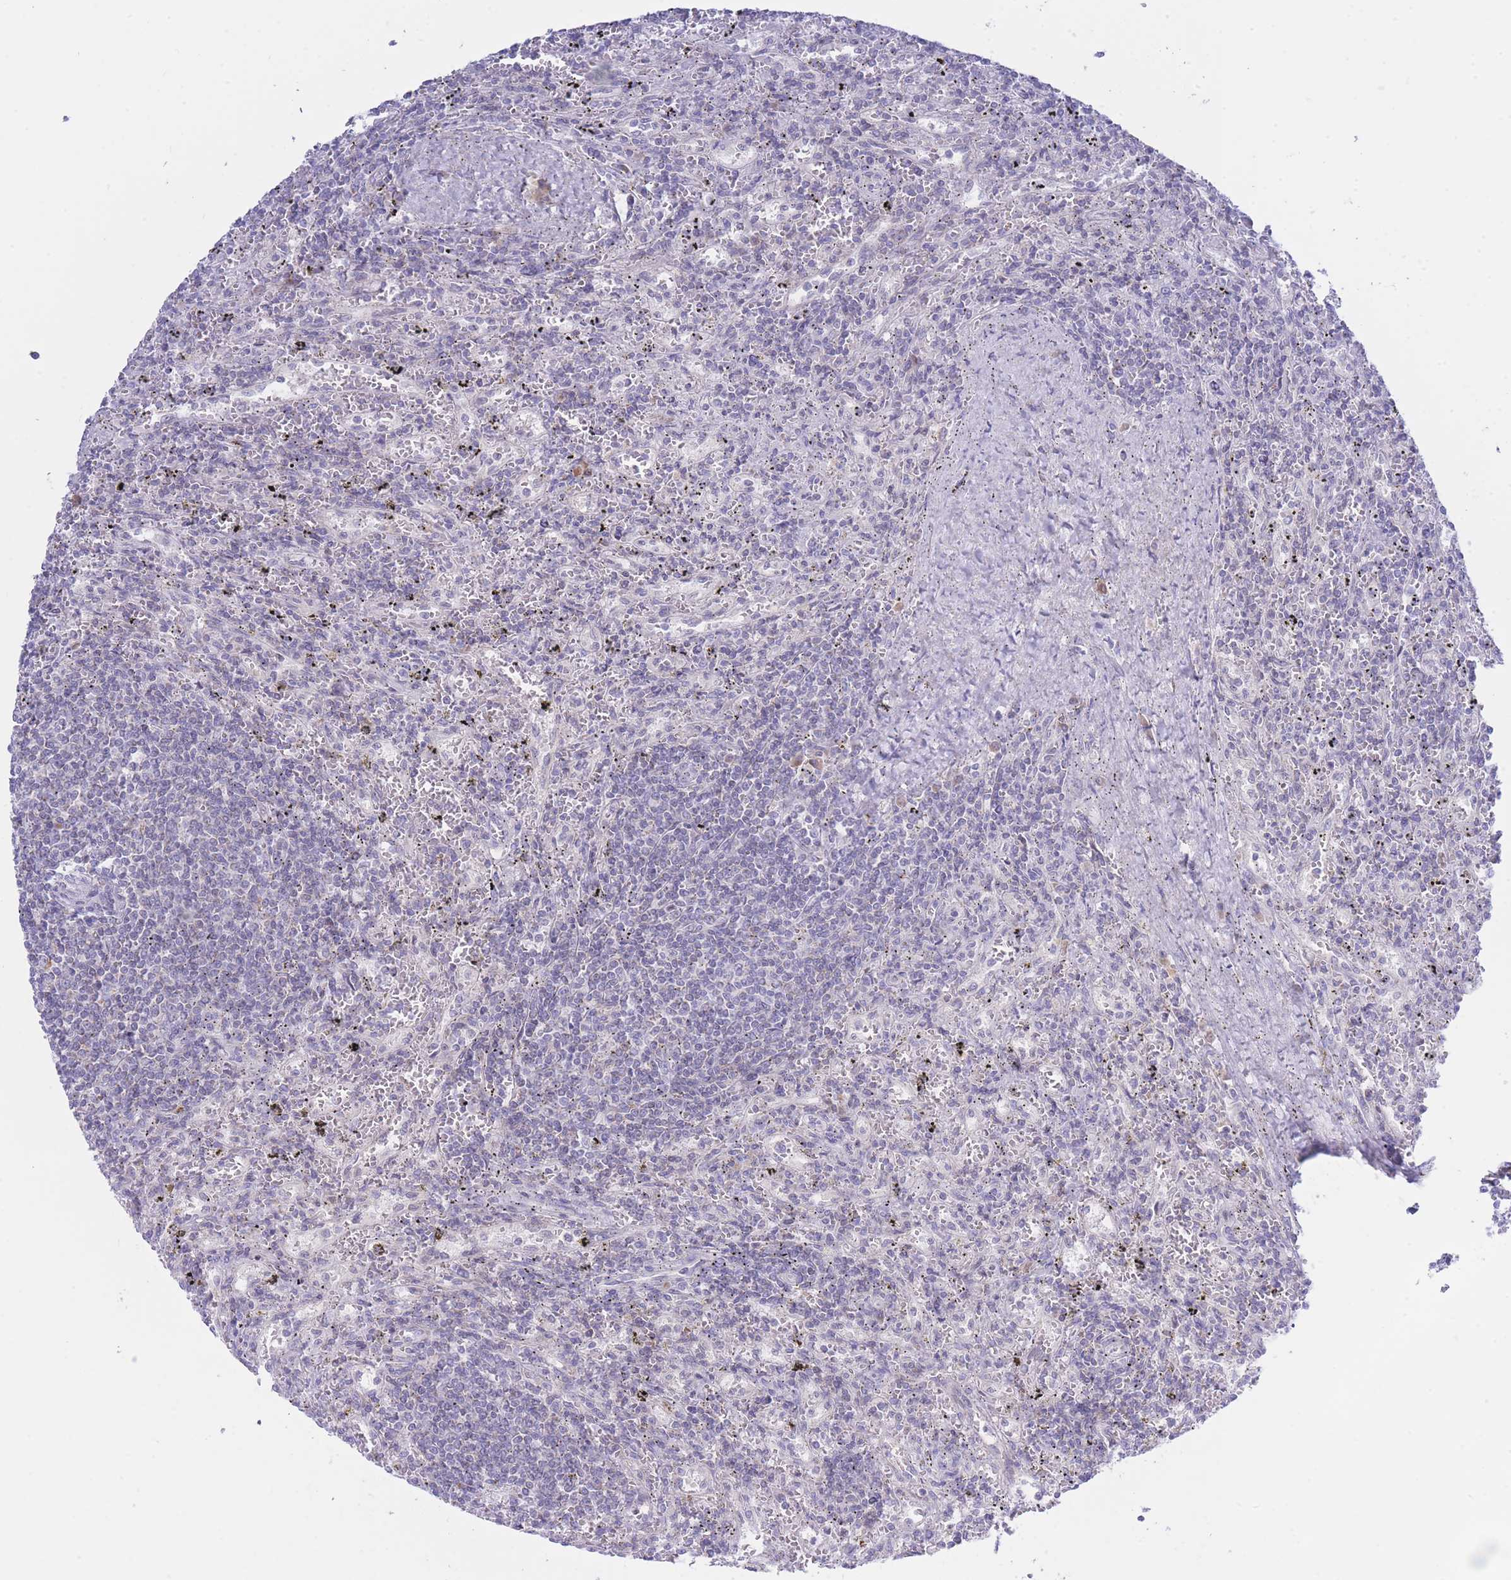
{"staining": {"intensity": "negative", "quantity": "none", "location": "none"}, "tissue": "lymphoma", "cell_type": "Tumor cells", "image_type": "cancer", "snomed": [{"axis": "morphology", "description": "Malignant lymphoma, non-Hodgkin's type, Low grade"}, {"axis": "topography", "description": "Spleen"}], "caption": "This is an immunohistochemistry (IHC) image of lymphoma. There is no expression in tumor cells.", "gene": "NANP", "patient": {"sex": "male", "age": 76}}